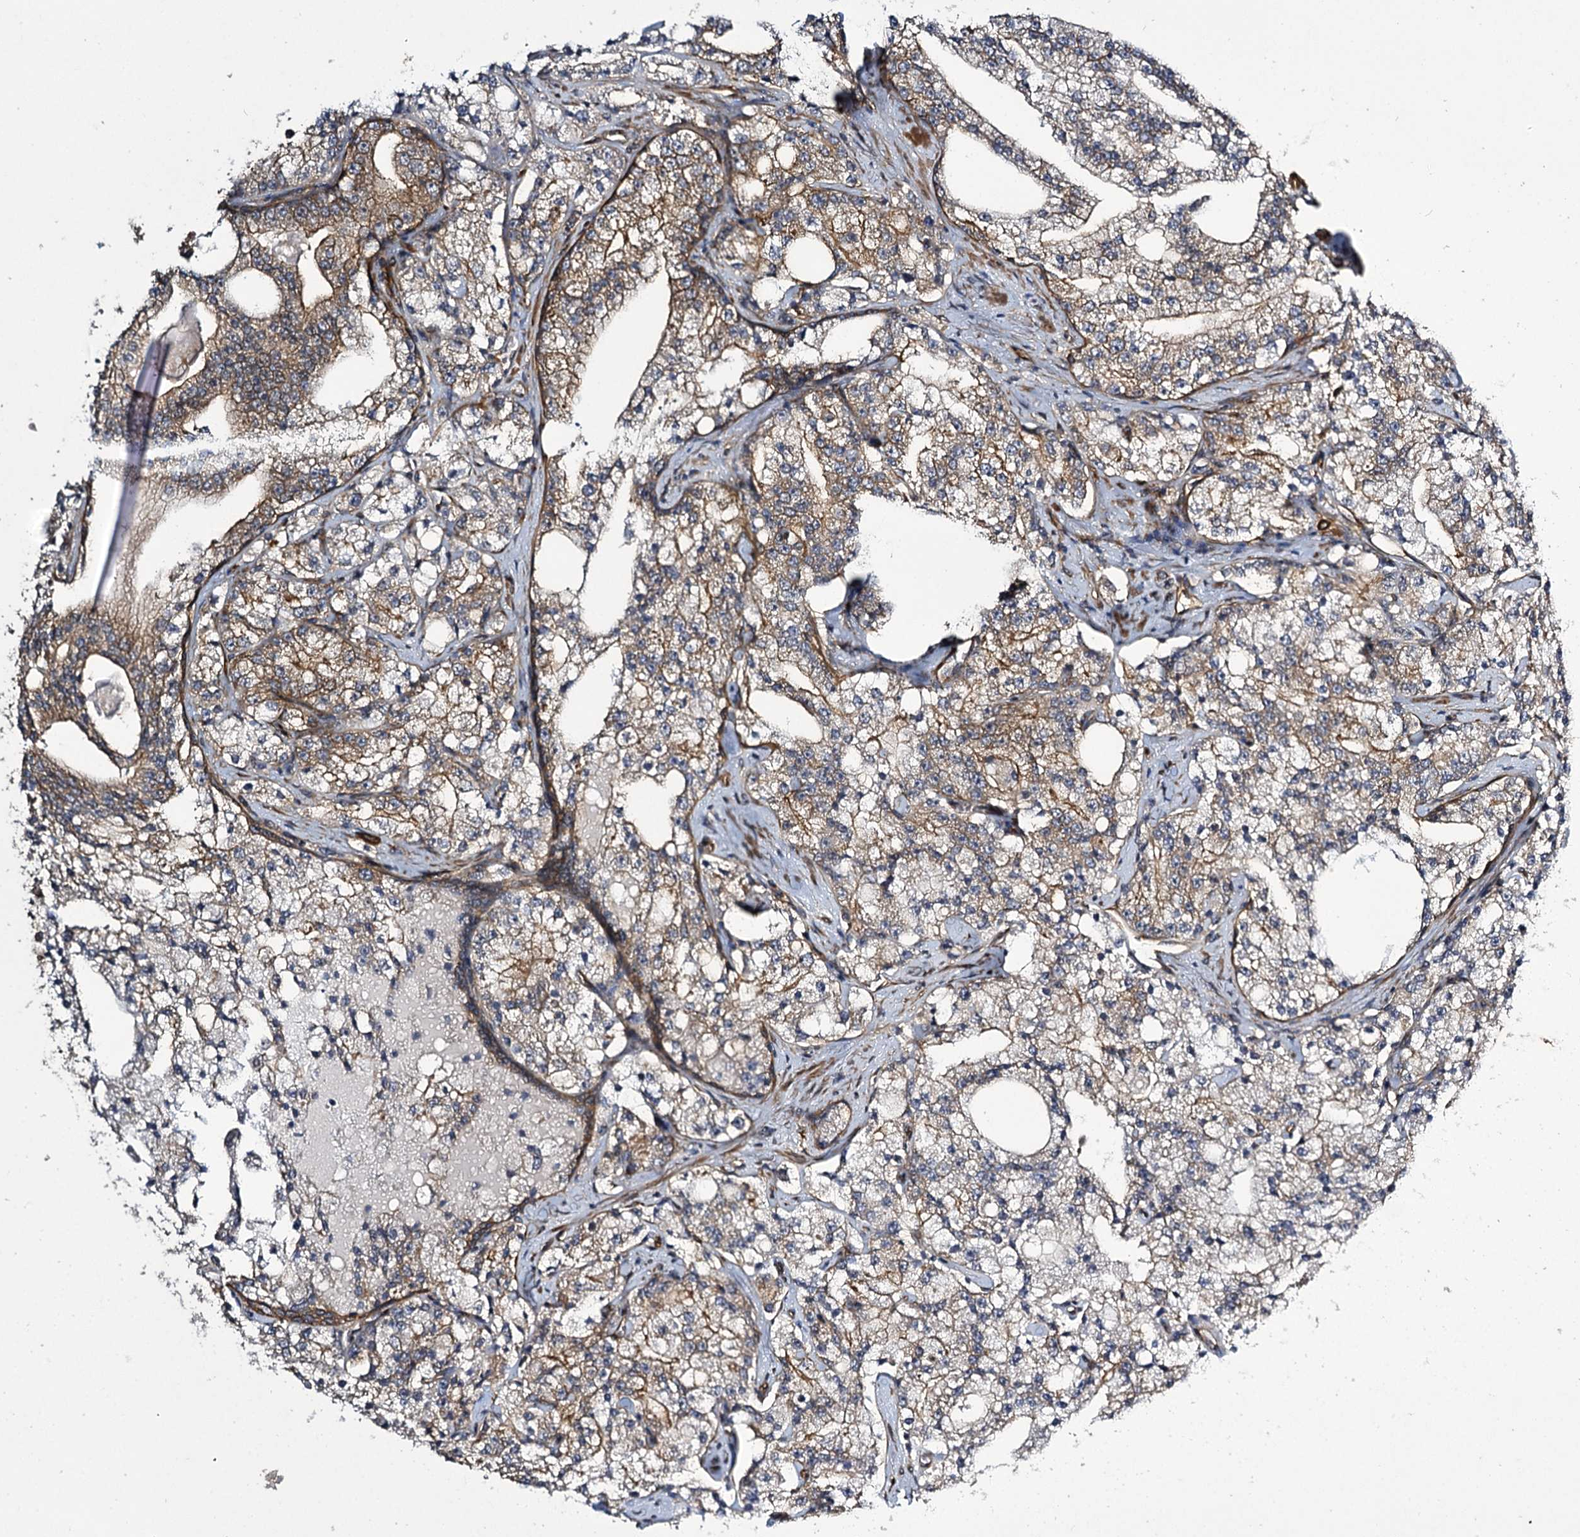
{"staining": {"intensity": "weak", "quantity": ">75%", "location": "cytoplasmic/membranous"}, "tissue": "prostate cancer", "cell_type": "Tumor cells", "image_type": "cancer", "snomed": [{"axis": "morphology", "description": "Adenocarcinoma, High grade"}, {"axis": "topography", "description": "Prostate"}], "caption": "An image of prostate high-grade adenocarcinoma stained for a protein shows weak cytoplasmic/membranous brown staining in tumor cells.", "gene": "MYO1C", "patient": {"sex": "male", "age": 64}}